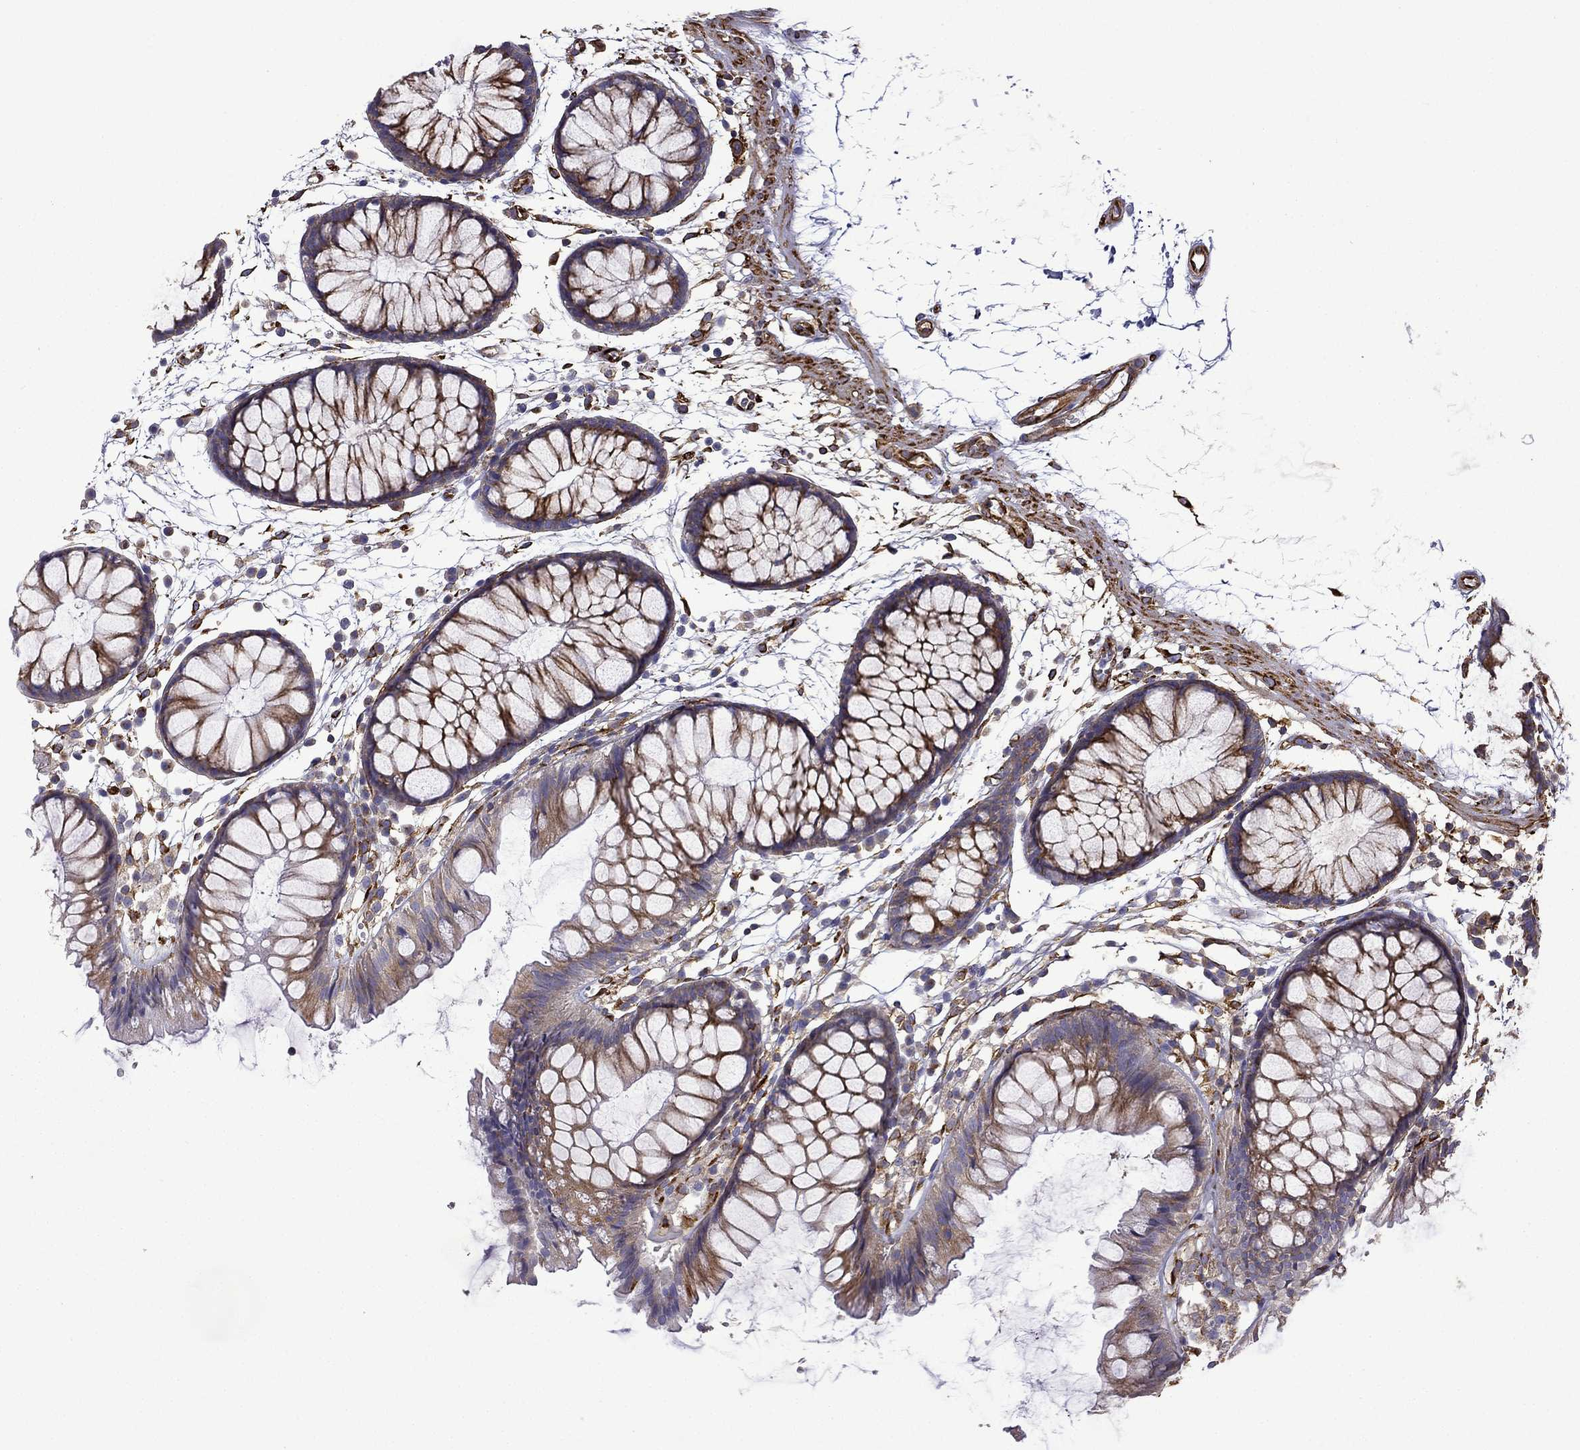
{"staining": {"intensity": "strong", "quantity": ">75%", "location": "cytoplasmic/membranous"}, "tissue": "colon", "cell_type": "Endothelial cells", "image_type": "normal", "snomed": [{"axis": "morphology", "description": "Normal tissue, NOS"}, {"axis": "morphology", "description": "Adenocarcinoma, NOS"}, {"axis": "topography", "description": "Colon"}], "caption": "Immunohistochemistry of normal colon displays high levels of strong cytoplasmic/membranous positivity in approximately >75% of endothelial cells. Ihc stains the protein in brown and the nuclei are stained blue.", "gene": "MAP4", "patient": {"sex": "male", "age": 65}}